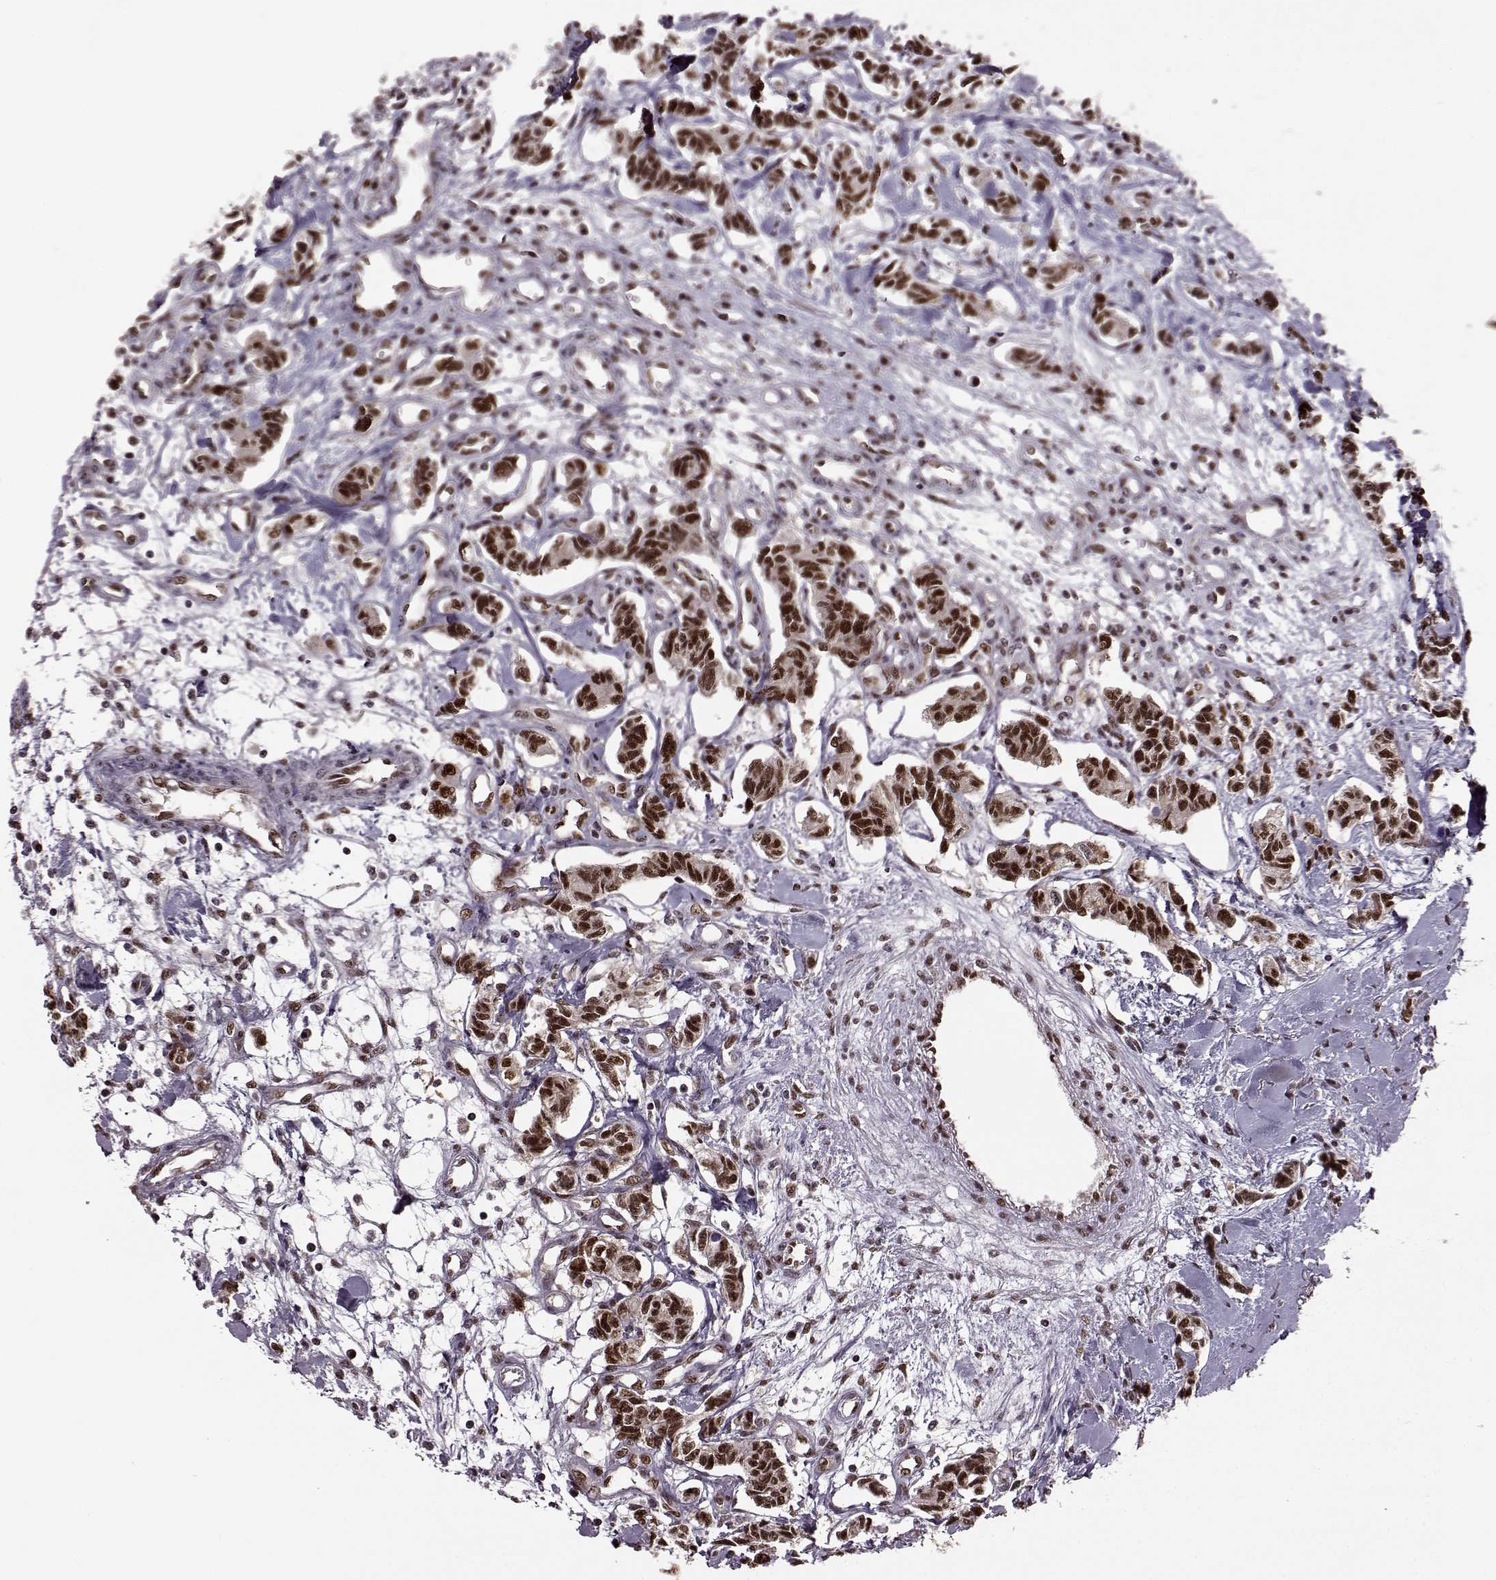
{"staining": {"intensity": "strong", "quantity": ">75%", "location": "nuclear"}, "tissue": "carcinoid", "cell_type": "Tumor cells", "image_type": "cancer", "snomed": [{"axis": "morphology", "description": "Carcinoid, malignant, NOS"}, {"axis": "topography", "description": "Kidney"}], "caption": "Immunohistochemistry (IHC) photomicrograph of carcinoid stained for a protein (brown), which exhibits high levels of strong nuclear positivity in about >75% of tumor cells.", "gene": "FTO", "patient": {"sex": "female", "age": 41}}